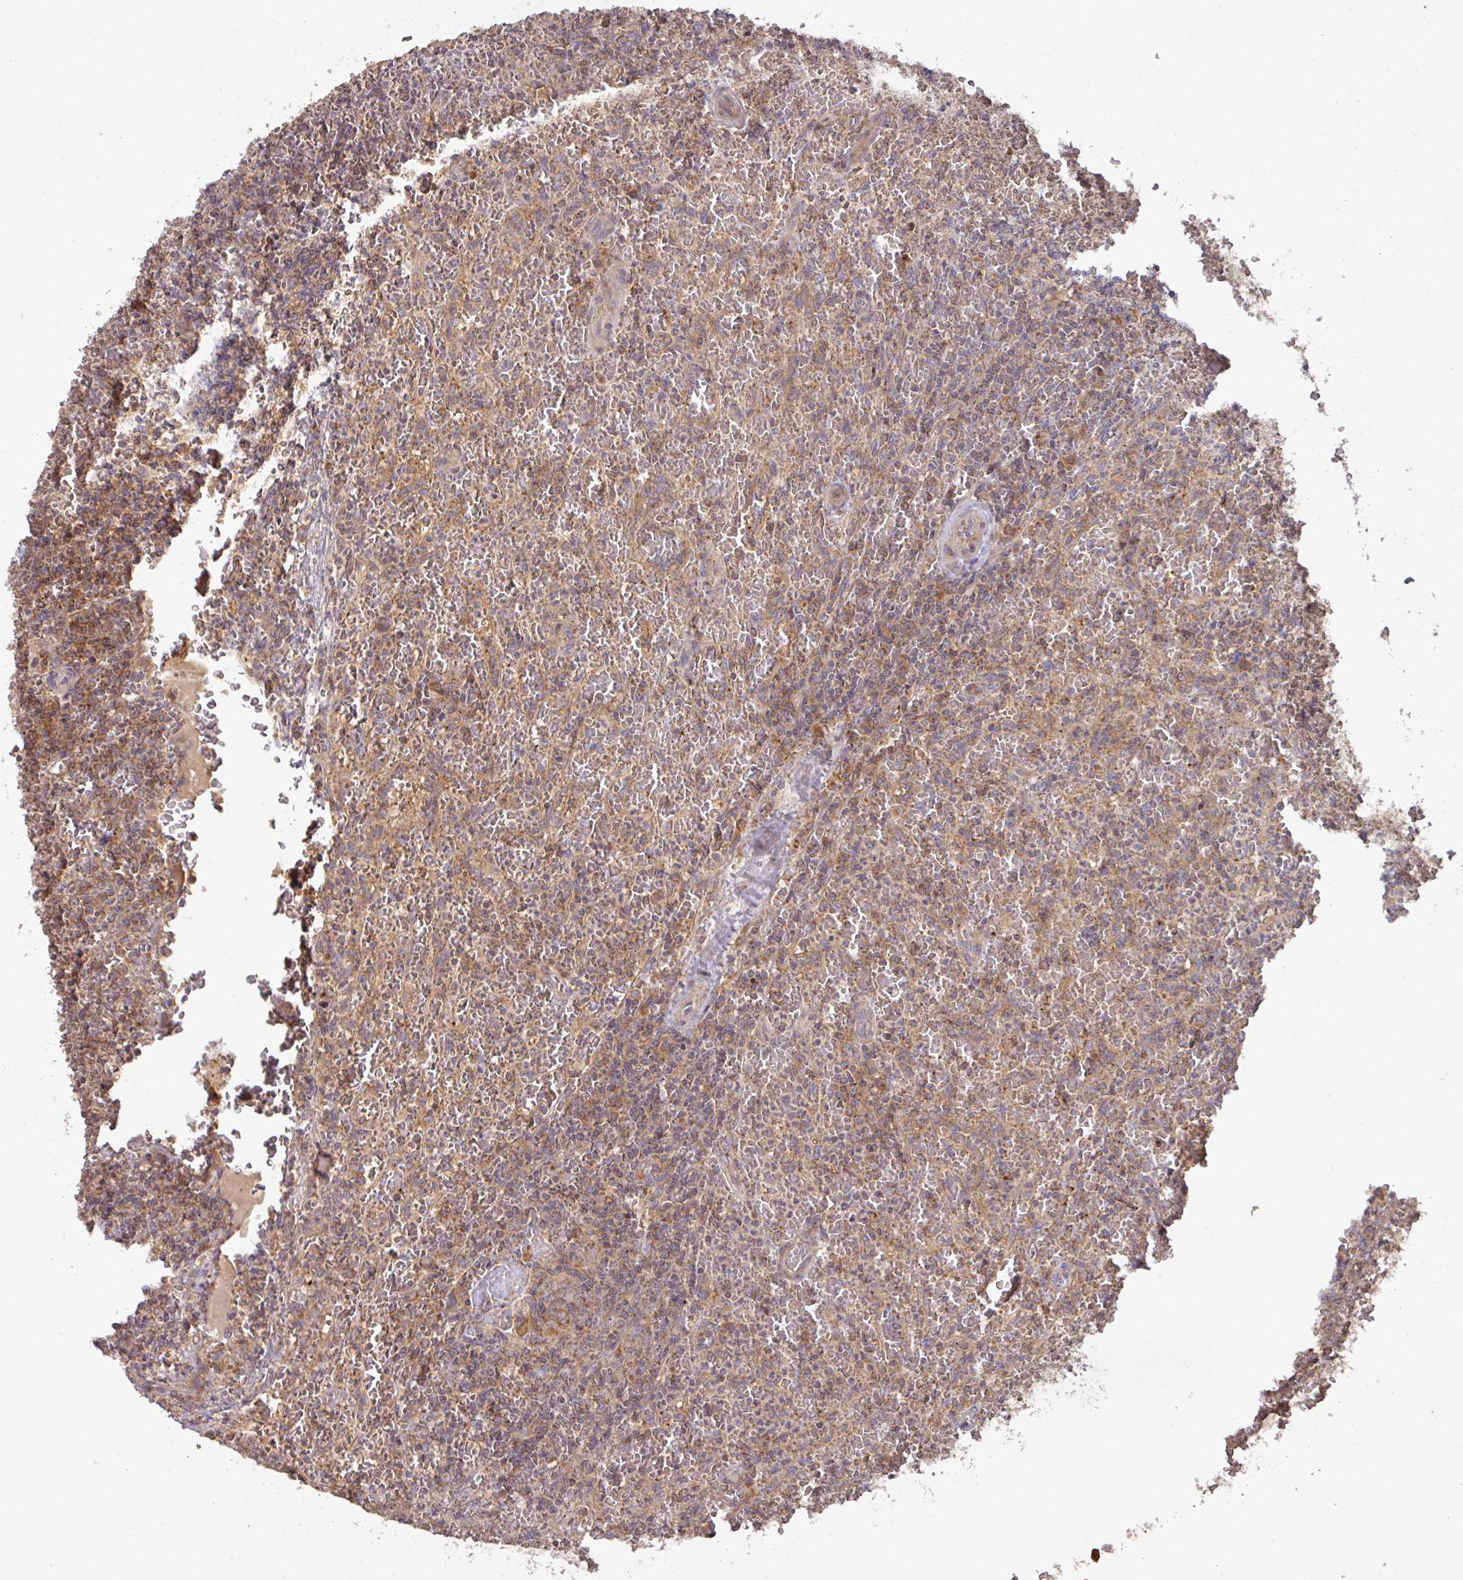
{"staining": {"intensity": "moderate", "quantity": "25%-75%", "location": "cytoplasmic/membranous"}, "tissue": "lymphoma", "cell_type": "Tumor cells", "image_type": "cancer", "snomed": [{"axis": "morphology", "description": "Malignant lymphoma, non-Hodgkin's type, Low grade"}, {"axis": "topography", "description": "Spleen"}], "caption": "Immunohistochemical staining of human lymphoma demonstrates moderate cytoplasmic/membranous protein positivity in approximately 25%-75% of tumor cells.", "gene": "MRRF", "patient": {"sex": "female", "age": 64}}